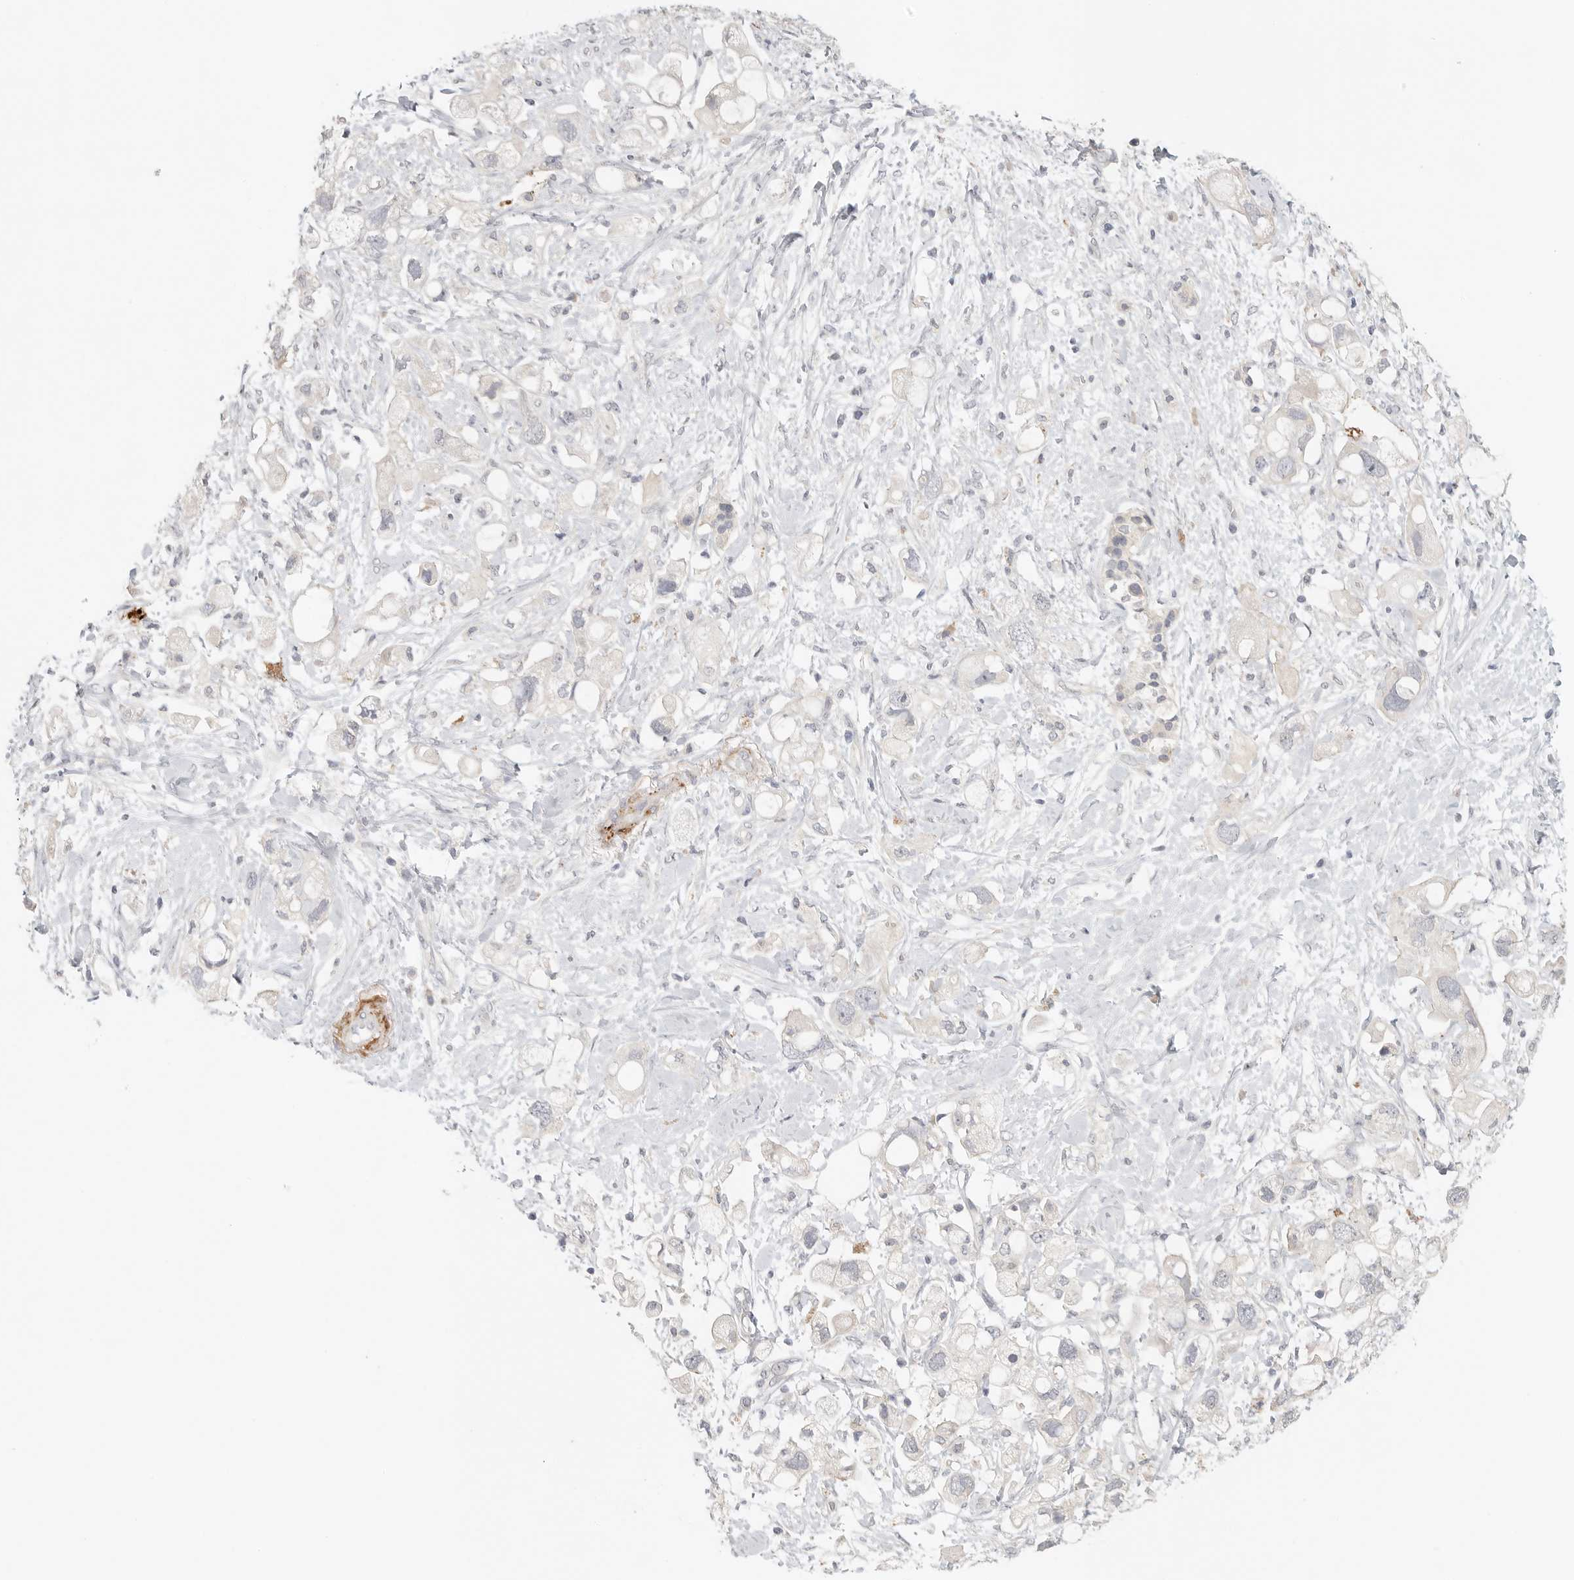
{"staining": {"intensity": "negative", "quantity": "none", "location": "none"}, "tissue": "pancreatic cancer", "cell_type": "Tumor cells", "image_type": "cancer", "snomed": [{"axis": "morphology", "description": "Adenocarcinoma, NOS"}, {"axis": "topography", "description": "Pancreas"}], "caption": "DAB immunohistochemical staining of adenocarcinoma (pancreatic) demonstrates no significant staining in tumor cells.", "gene": "HDAC6", "patient": {"sex": "female", "age": 56}}